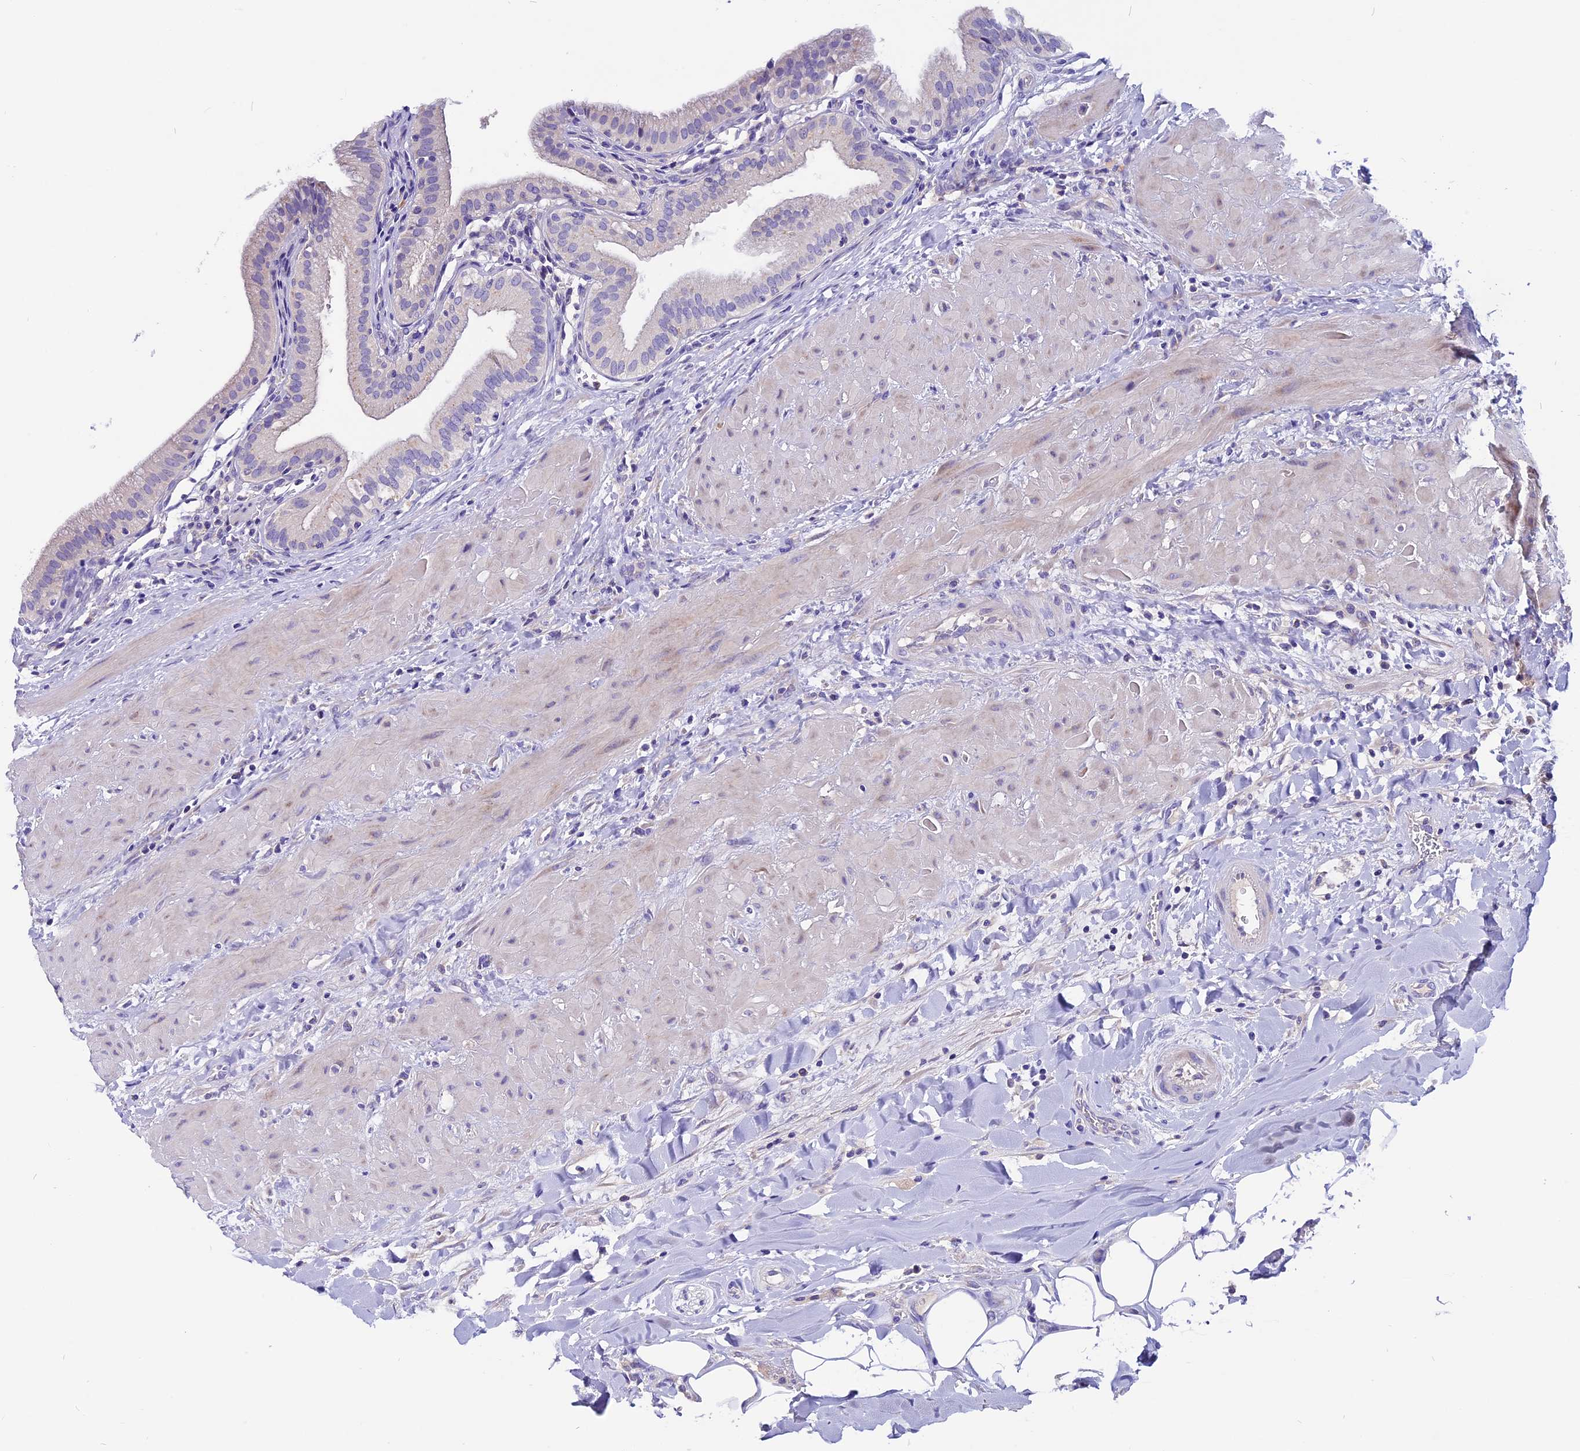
{"staining": {"intensity": "moderate", "quantity": "25%-75%", "location": "cytoplasmic/membranous"}, "tissue": "gallbladder", "cell_type": "Glandular cells", "image_type": "normal", "snomed": [{"axis": "morphology", "description": "Normal tissue, NOS"}, {"axis": "topography", "description": "Gallbladder"}], "caption": "Gallbladder stained with DAB (3,3'-diaminobenzidine) IHC exhibits medium levels of moderate cytoplasmic/membranous staining in approximately 25%-75% of glandular cells.", "gene": "CCBE1", "patient": {"sex": "male", "age": 24}}